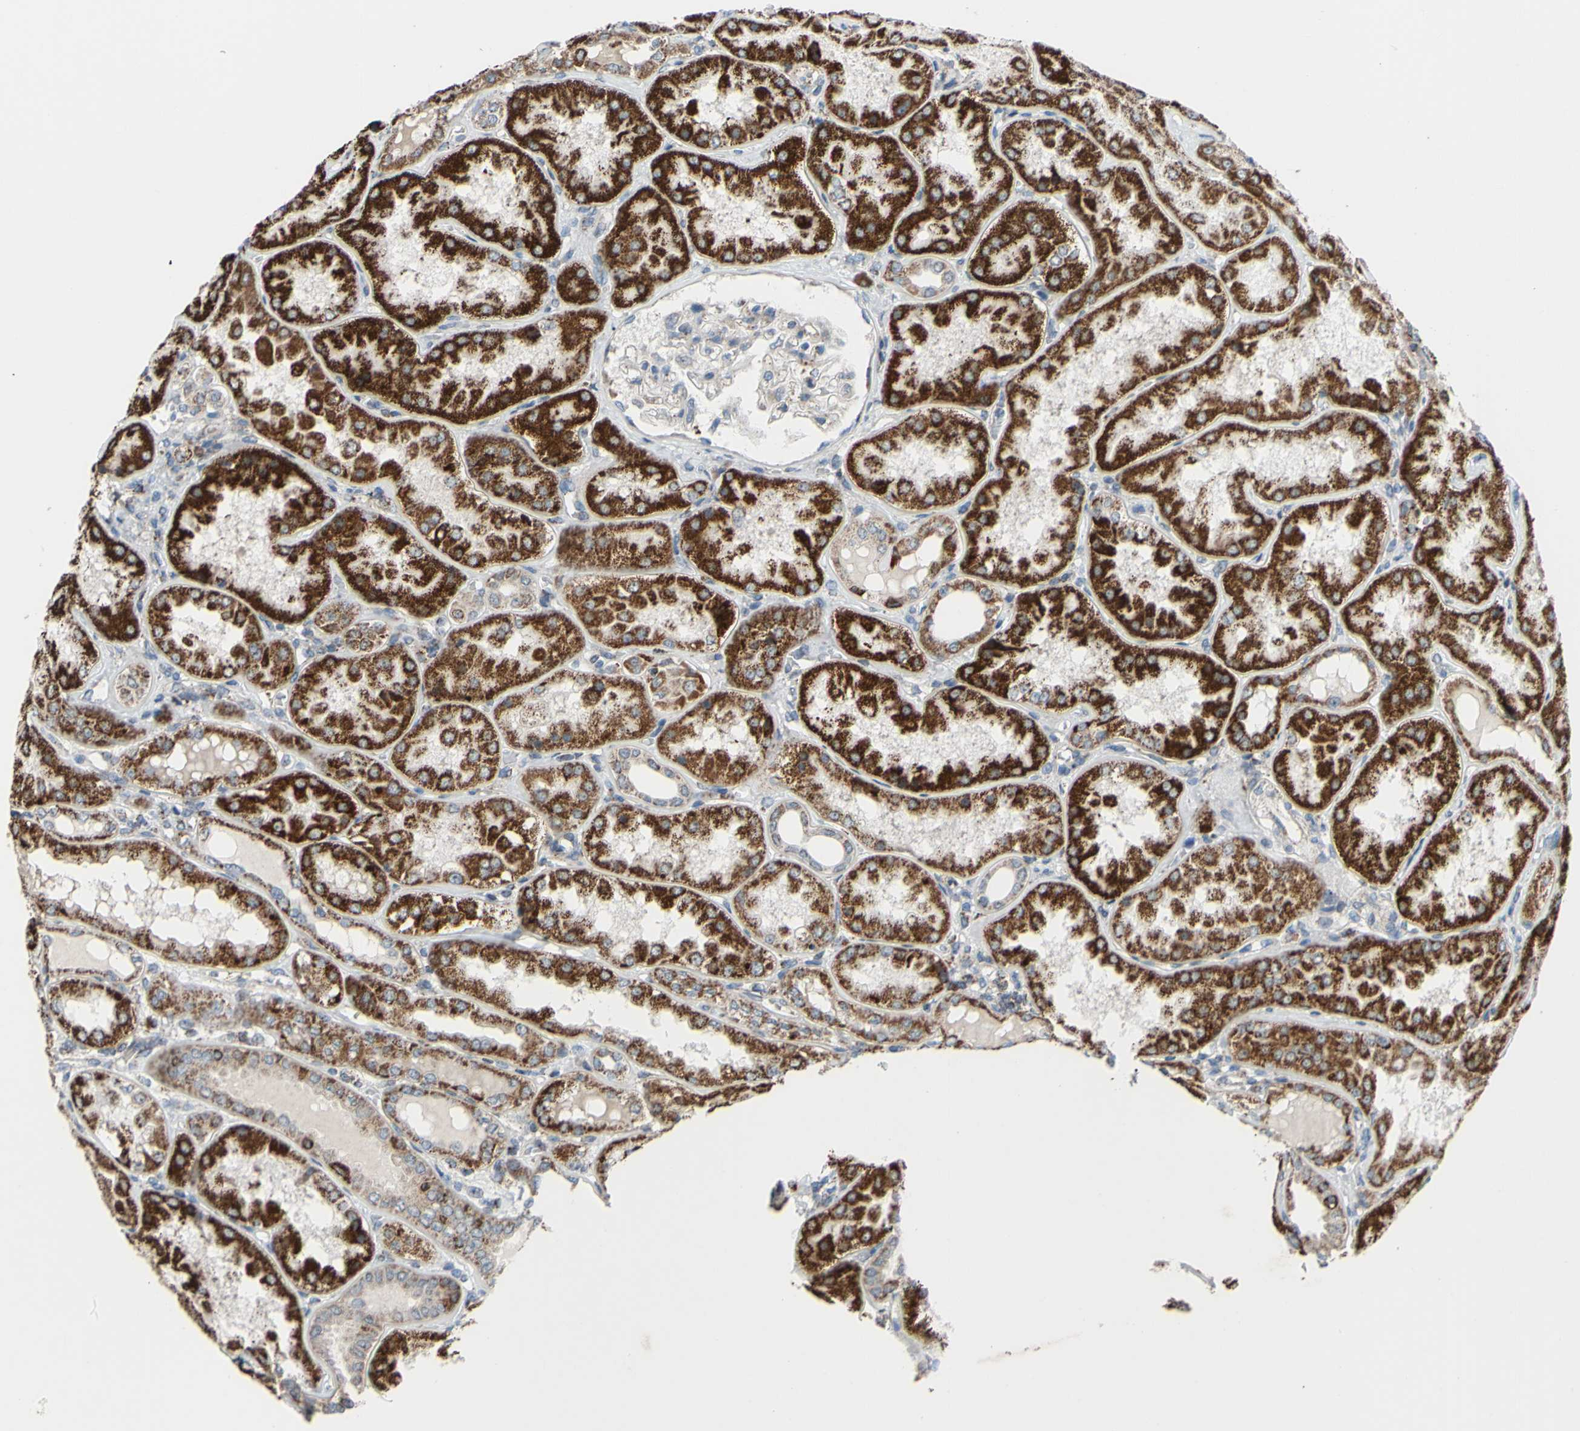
{"staining": {"intensity": "weak", "quantity": "<25%", "location": "cytoplasmic/membranous"}, "tissue": "kidney", "cell_type": "Cells in glomeruli", "image_type": "normal", "snomed": [{"axis": "morphology", "description": "Normal tissue, NOS"}, {"axis": "topography", "description": "Kidney"}], "caption": "A micrograph of human kidney is negative for staining in cells in glomeruli.", "gene": "GLT8D1", "patient": {"sex": "female", "age": 56}}